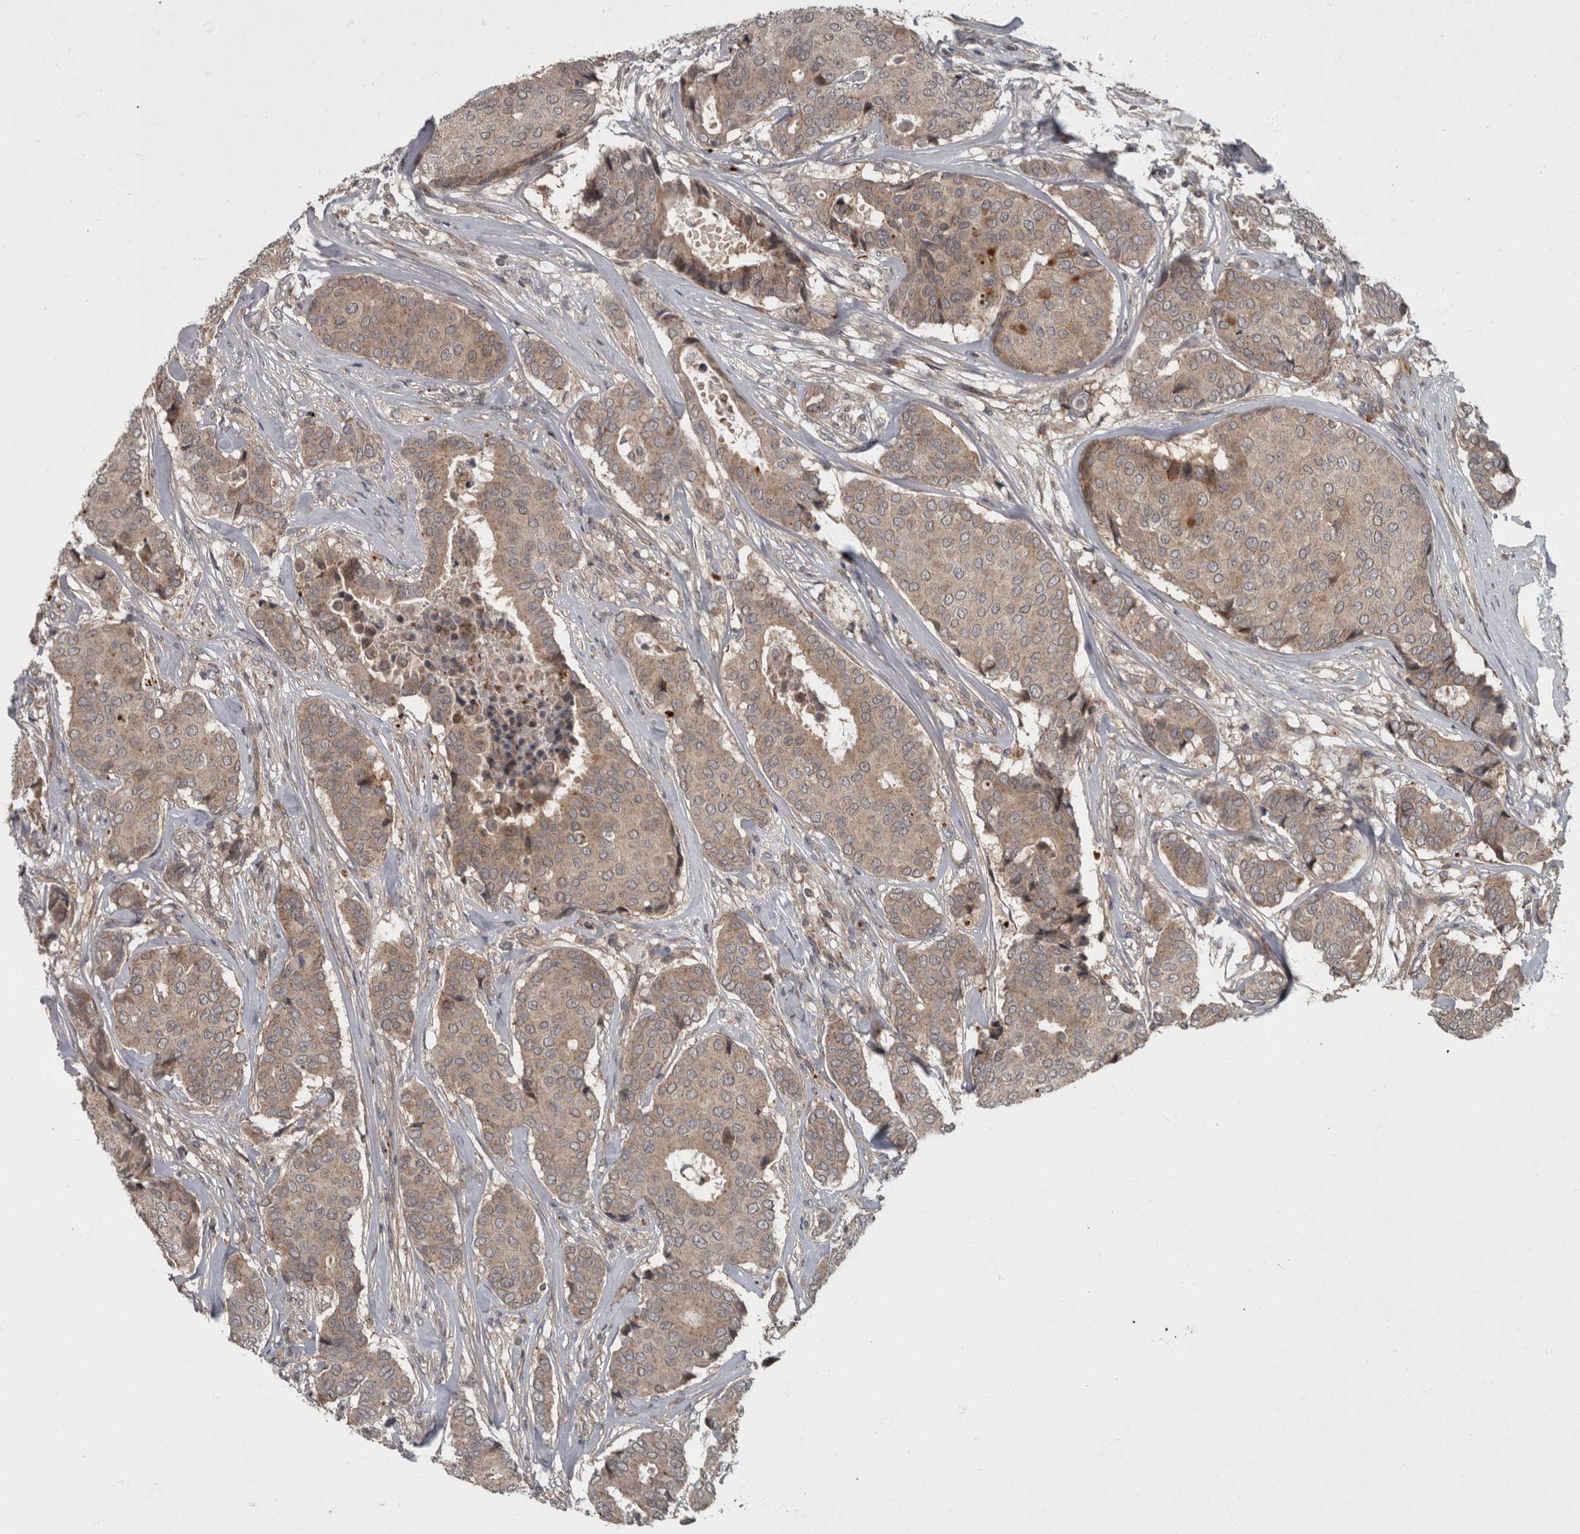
{"staining": {"intensity": "weak", "quantity": ">75%", "location": "cytoplasmic/membranous"}, "tissue": "breast cancer", "cell_type": "Tumor cells", "image_type": "cancer", "snomed": [{"axis": "morphology", "description": "Duct carcinoma"}, {"axis": "topography", "description": "Breast"}], "caption": "Human breast cancer (intraductal carcinoma) stained with a brown dye demonstrates weak cytoplasmic/membranous positive staining in approximately >75% of tumor cells.", "gene": "VEGFD", "patient": {"sex": "female", "age": 75}}